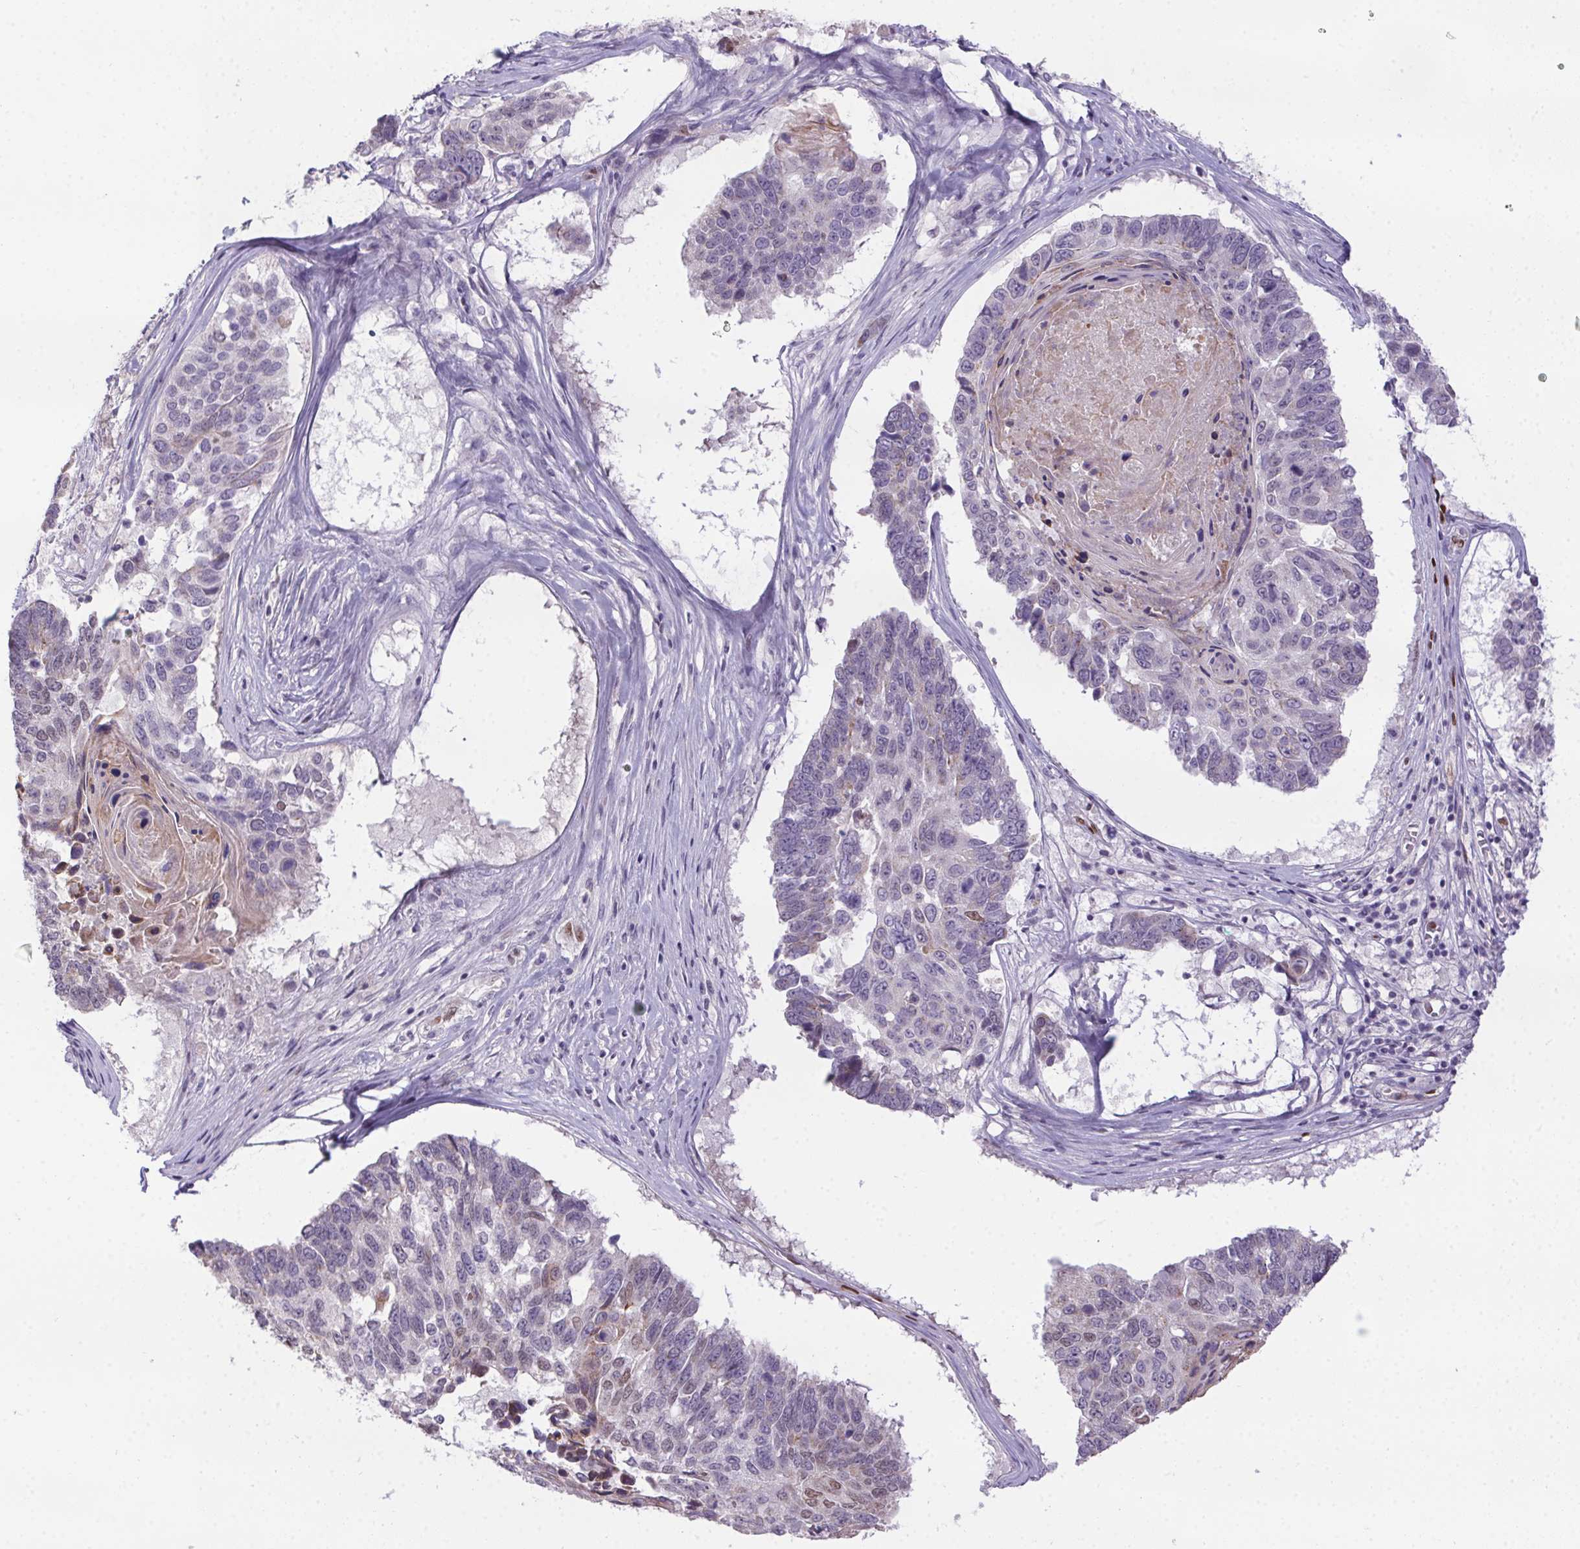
{"staining": {"intensity": "negative", "quantity": "none", "location": "none"}, "tissue": "lung cancer", "cell_type": "Tumor cells", "image_type": "cancer", "snomed": [{"axis": "morphology", "description": "Squamous cell carcinoma, NOS"}, {"axis": "topography", "description": "Lung"}], "caption": "Tumor cells are negative for brown protein staining in lung squamous cell carcinoma.", "gene": "SP9", "patient": {"sex": "male", "age": 73}}